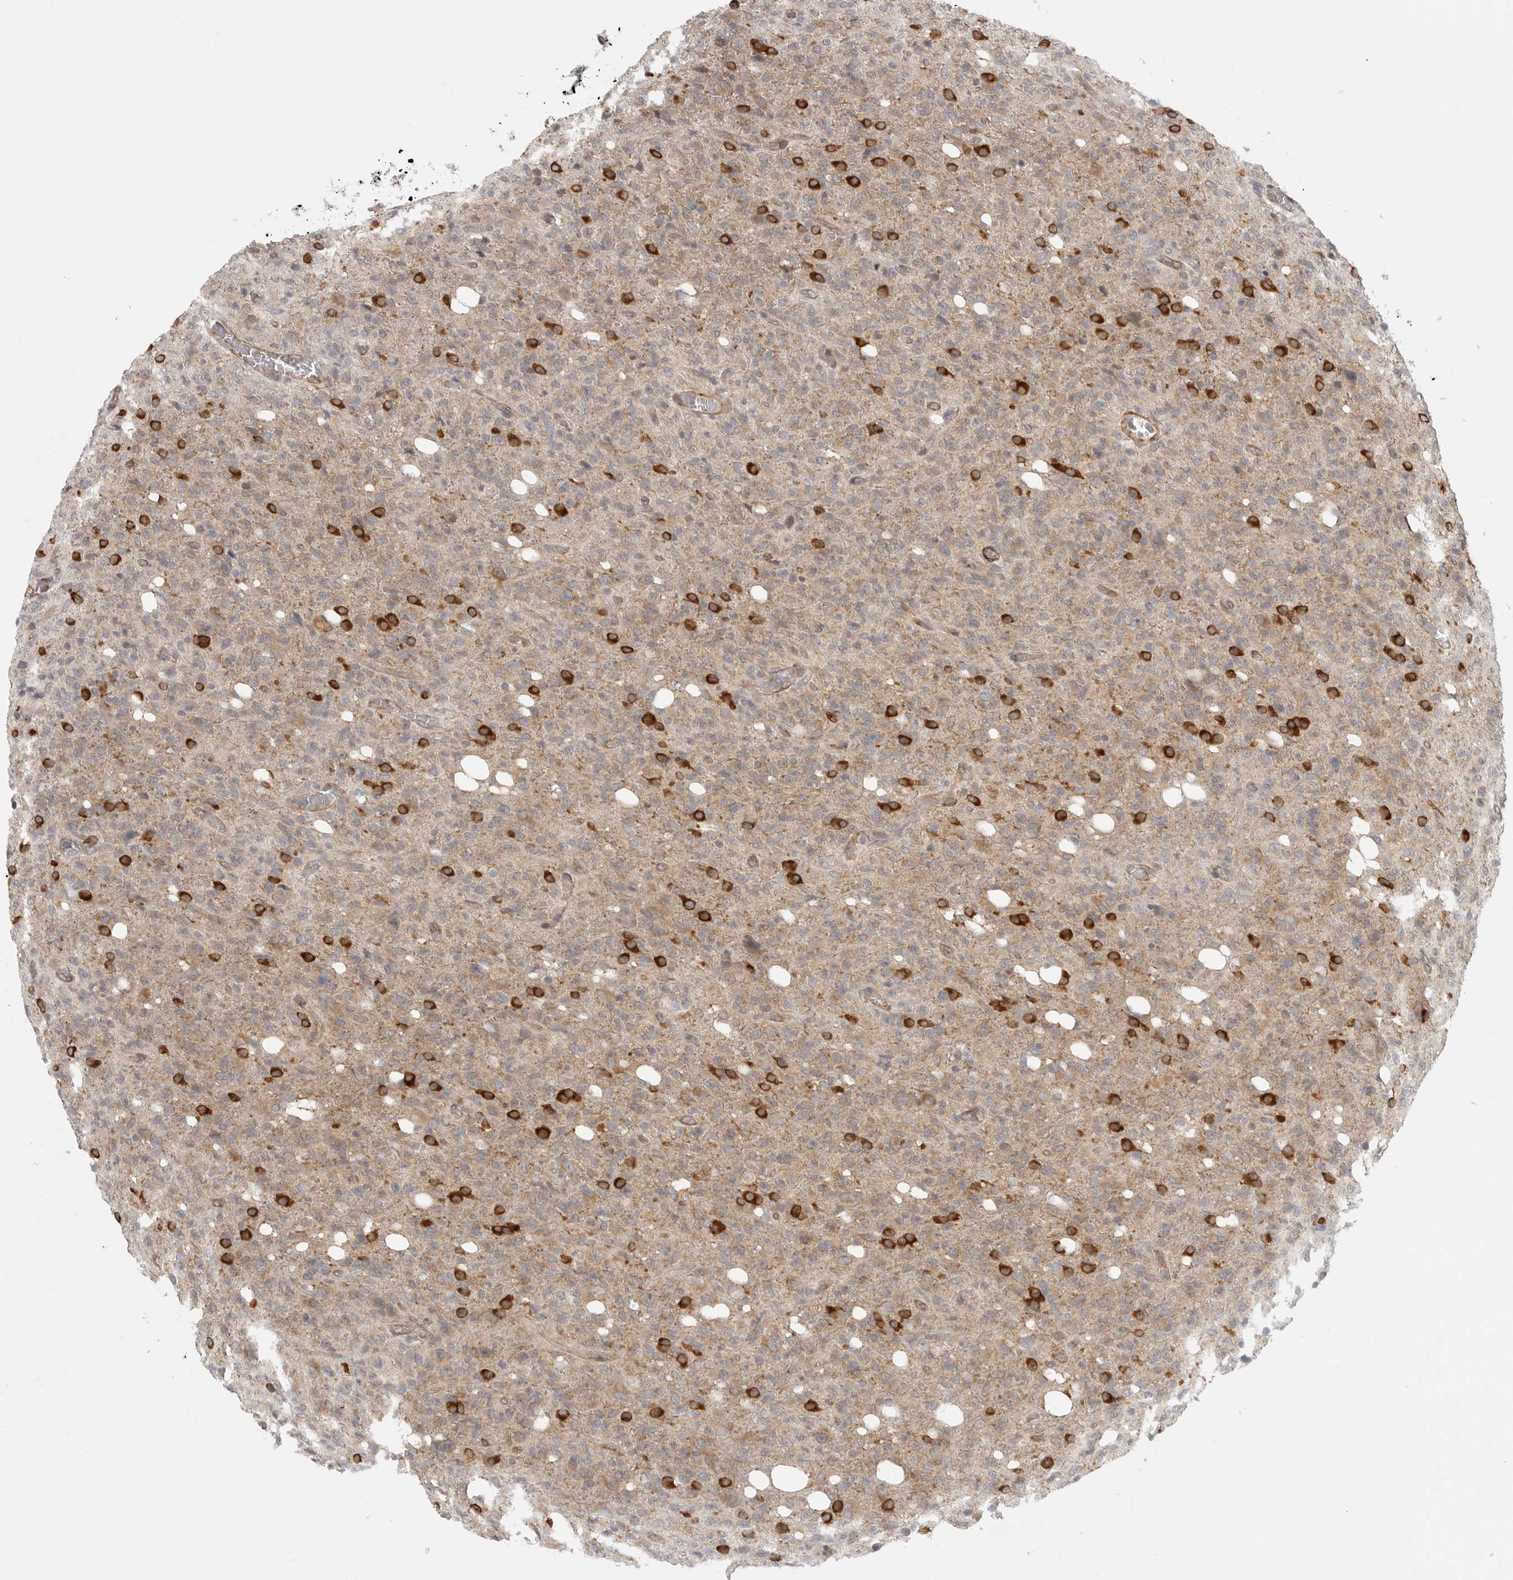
{"staining": {"intensity": "strong", "quantity": "<25%", "location": "cytoplasmic/membranous"}, "tissue": "glioma", "cell_type": "Tumor cells", "image_type": "cancer", "snomed": [{"axis": "morphology", "description": "Glioma, malignant, High grade"}, {"axis": "topography", "description": "Brain"}], "caption": "Protein analysis of high-grade glioma (malignant) tissue exhibits strong cytoplasmic/membranous positivity in about <25% of tumor cells.", "gene": "CERS2", "patient": {"sex": "female", "age": 57}}